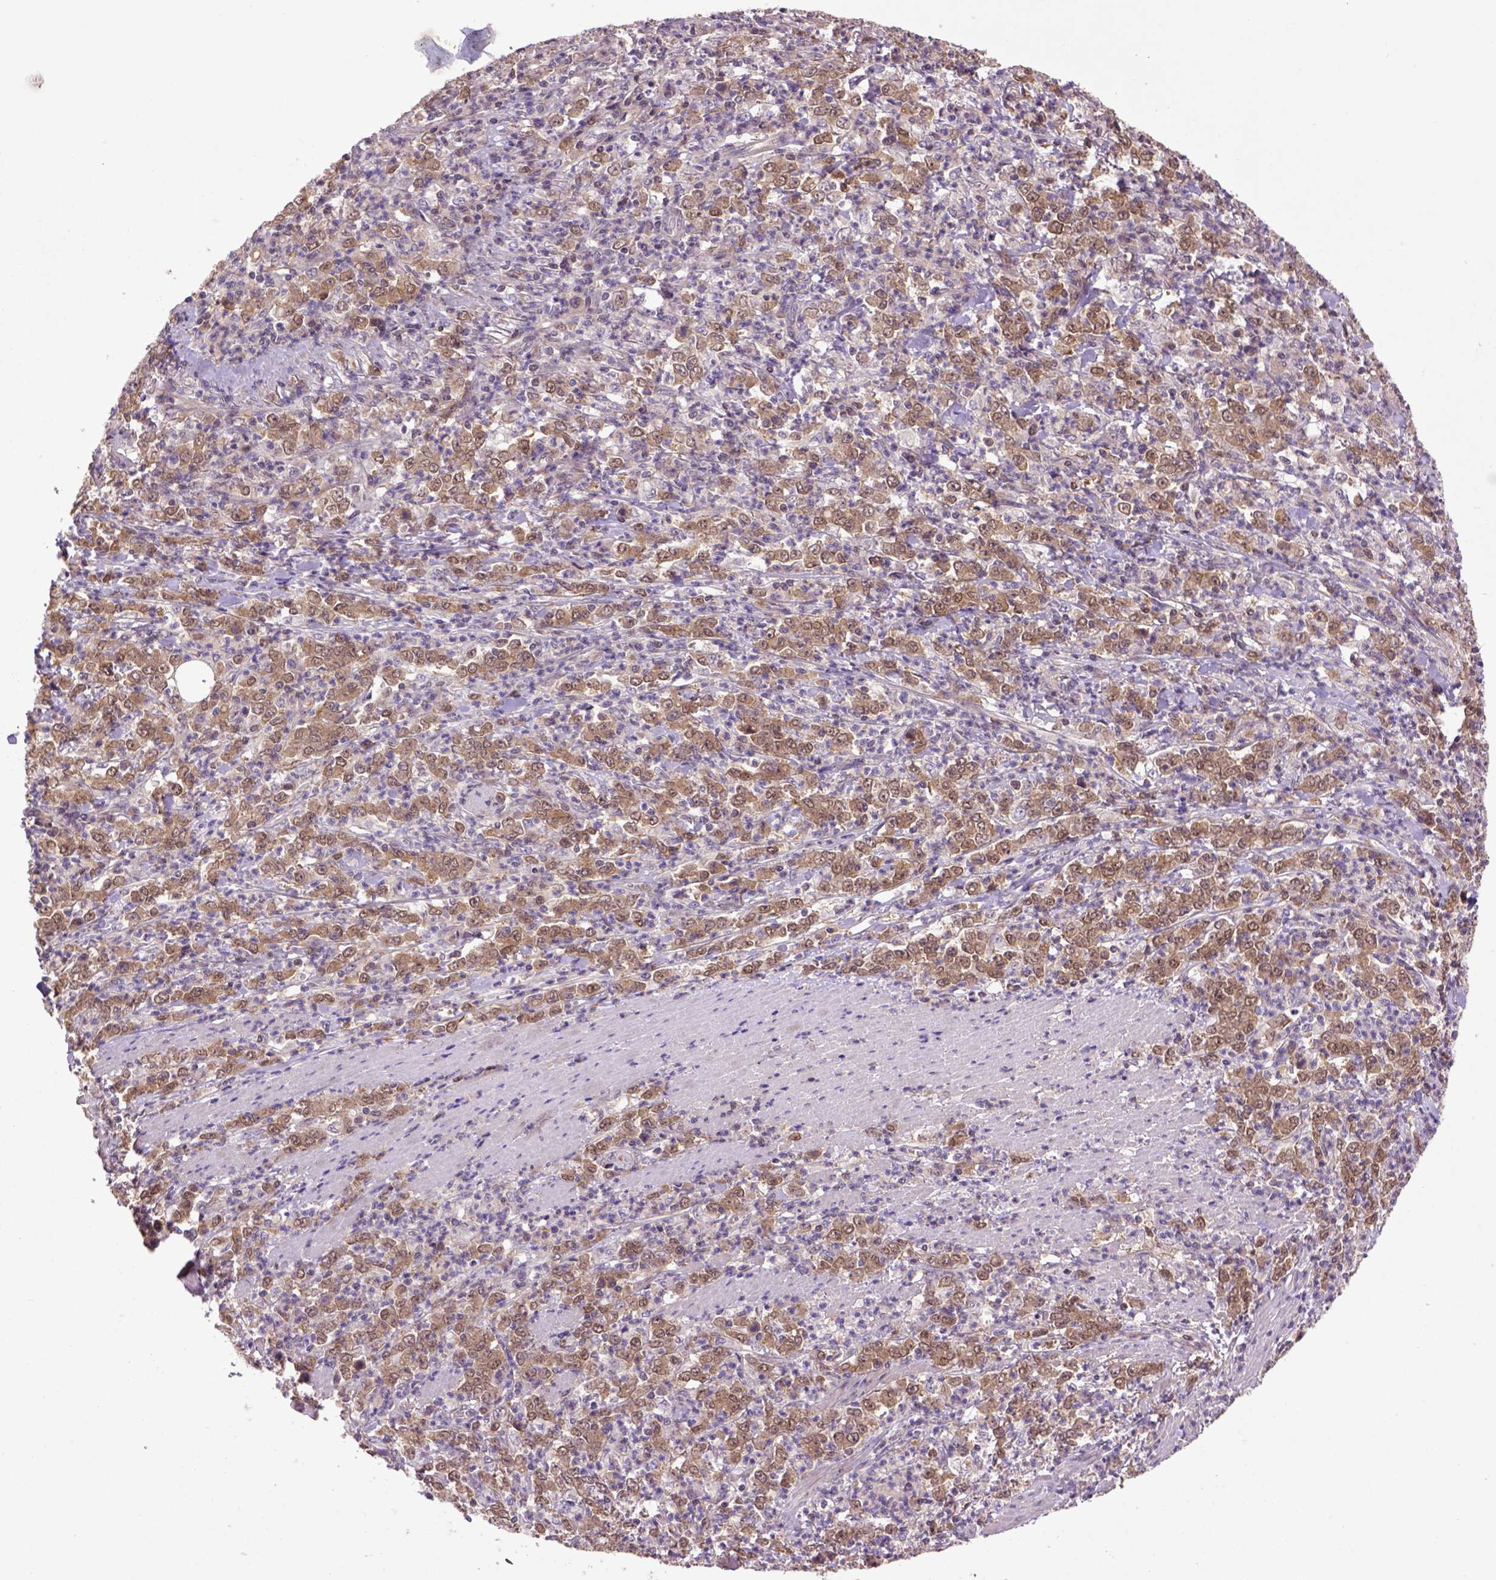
{"staining": {"intensity": "moderate", "quantity": ">75%", "location": "cytoplasmic/membranous"}, "tissue": "stomach cancer", "cell_type": "Tumor cells", "image_type": "cancer", "snomed": [{"axis": "morphology", "description": "Adenocarcinoma, NOS"}, {"axis": "topography", "description": "Stomach, lower"}], "caption": "Brown immunohistochemical staining in human stomach adenocarcinoma demonstrates moderate cytoplasmic/membranous staining in about >75% of tumor cells.", "gene": "HSPBP1", "patient": {"sex": "female", "age": 71}}